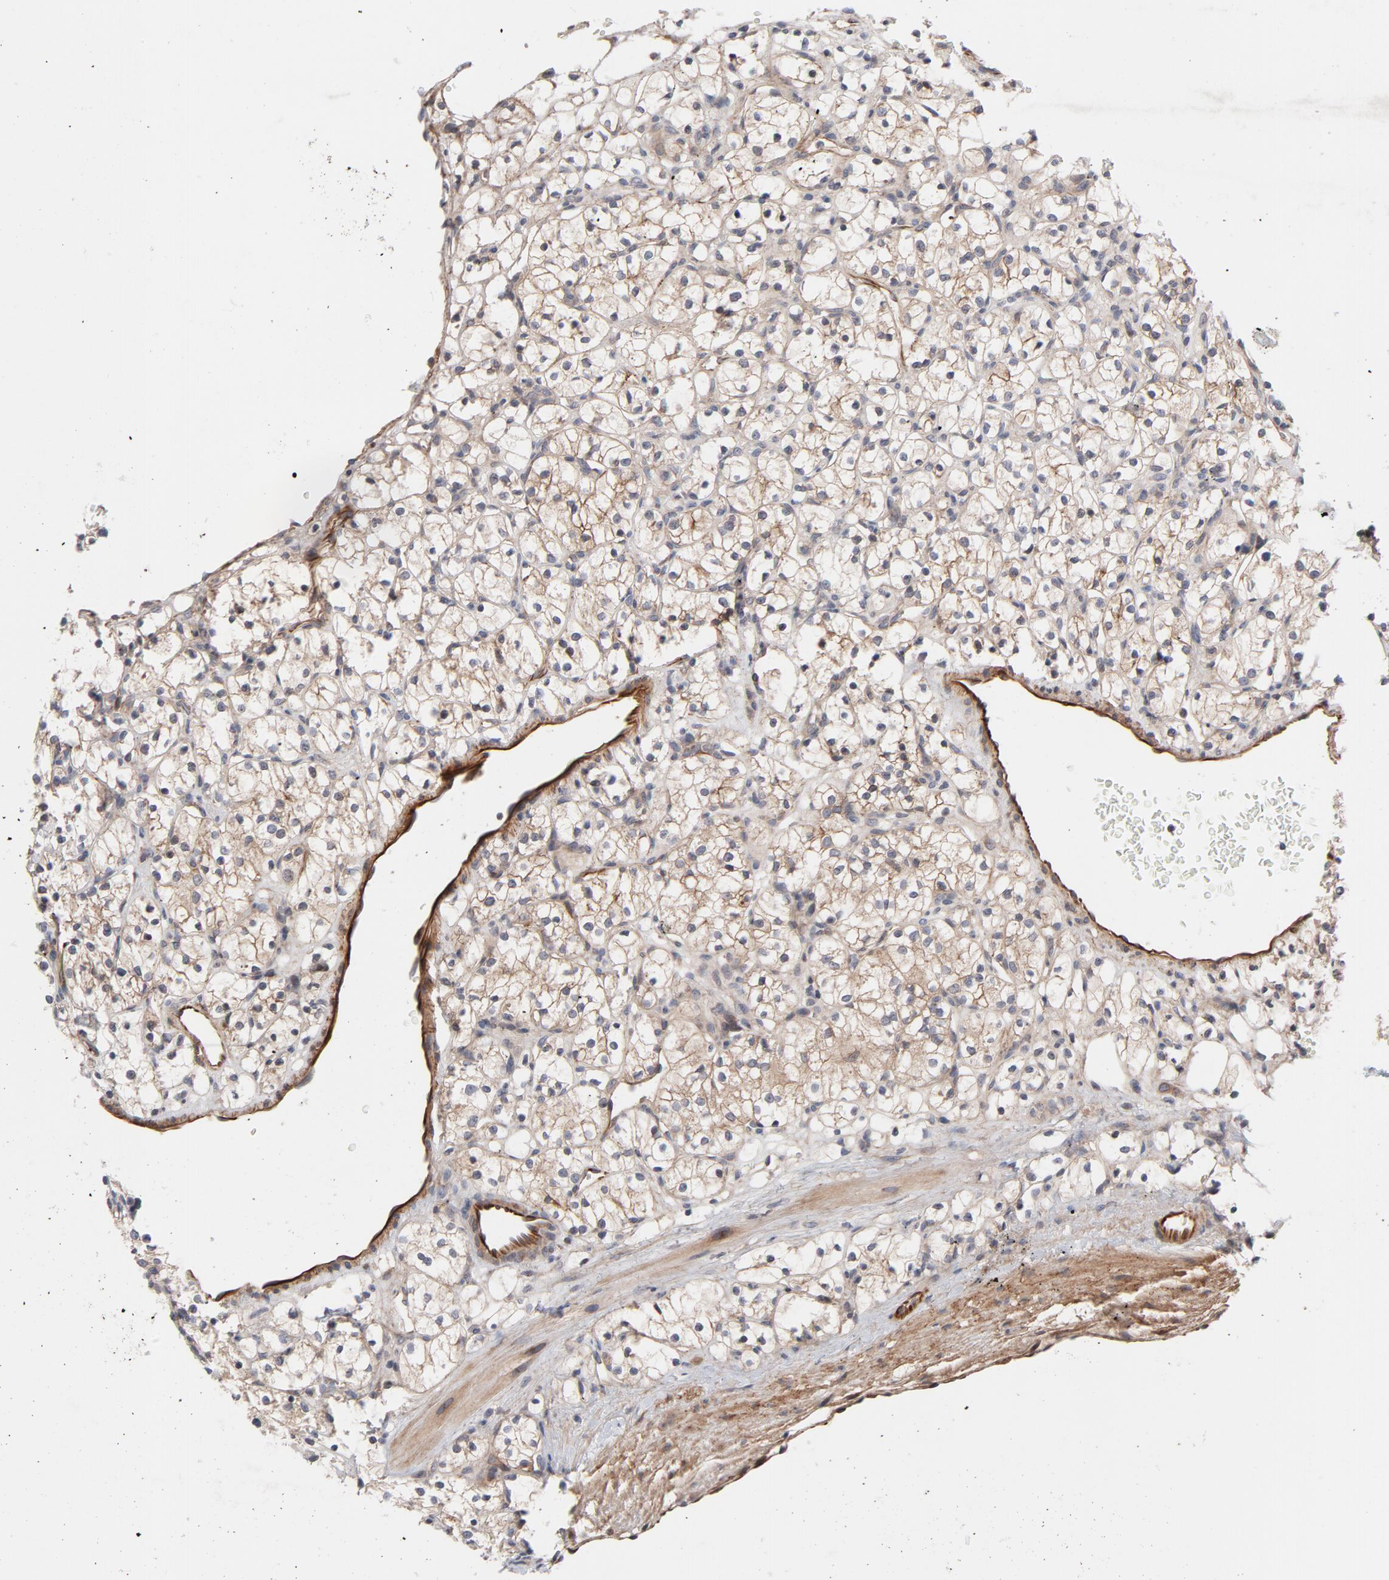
{"staining": {"intensity": "weak", "quantity": ">75%", "location": "cytoplasmic/membranous"}, "tissue": "renal cancer", "cell_type": "Tumor cells", "image_type": "cancer", "snomed": [{"axis": "morphology", "description": "Adenocarcinoma, NOS"}, {"axis": "topography", "description": "Kidney"}], "caption": "Human renal adenocarcinoma stained for a protein (brown) reveals weak cytoplasmic/membranous positive positivity in about >75% of tumor cells.", "gene": "DNAAF2", "patient": {"sex": "female", "age": 60}}